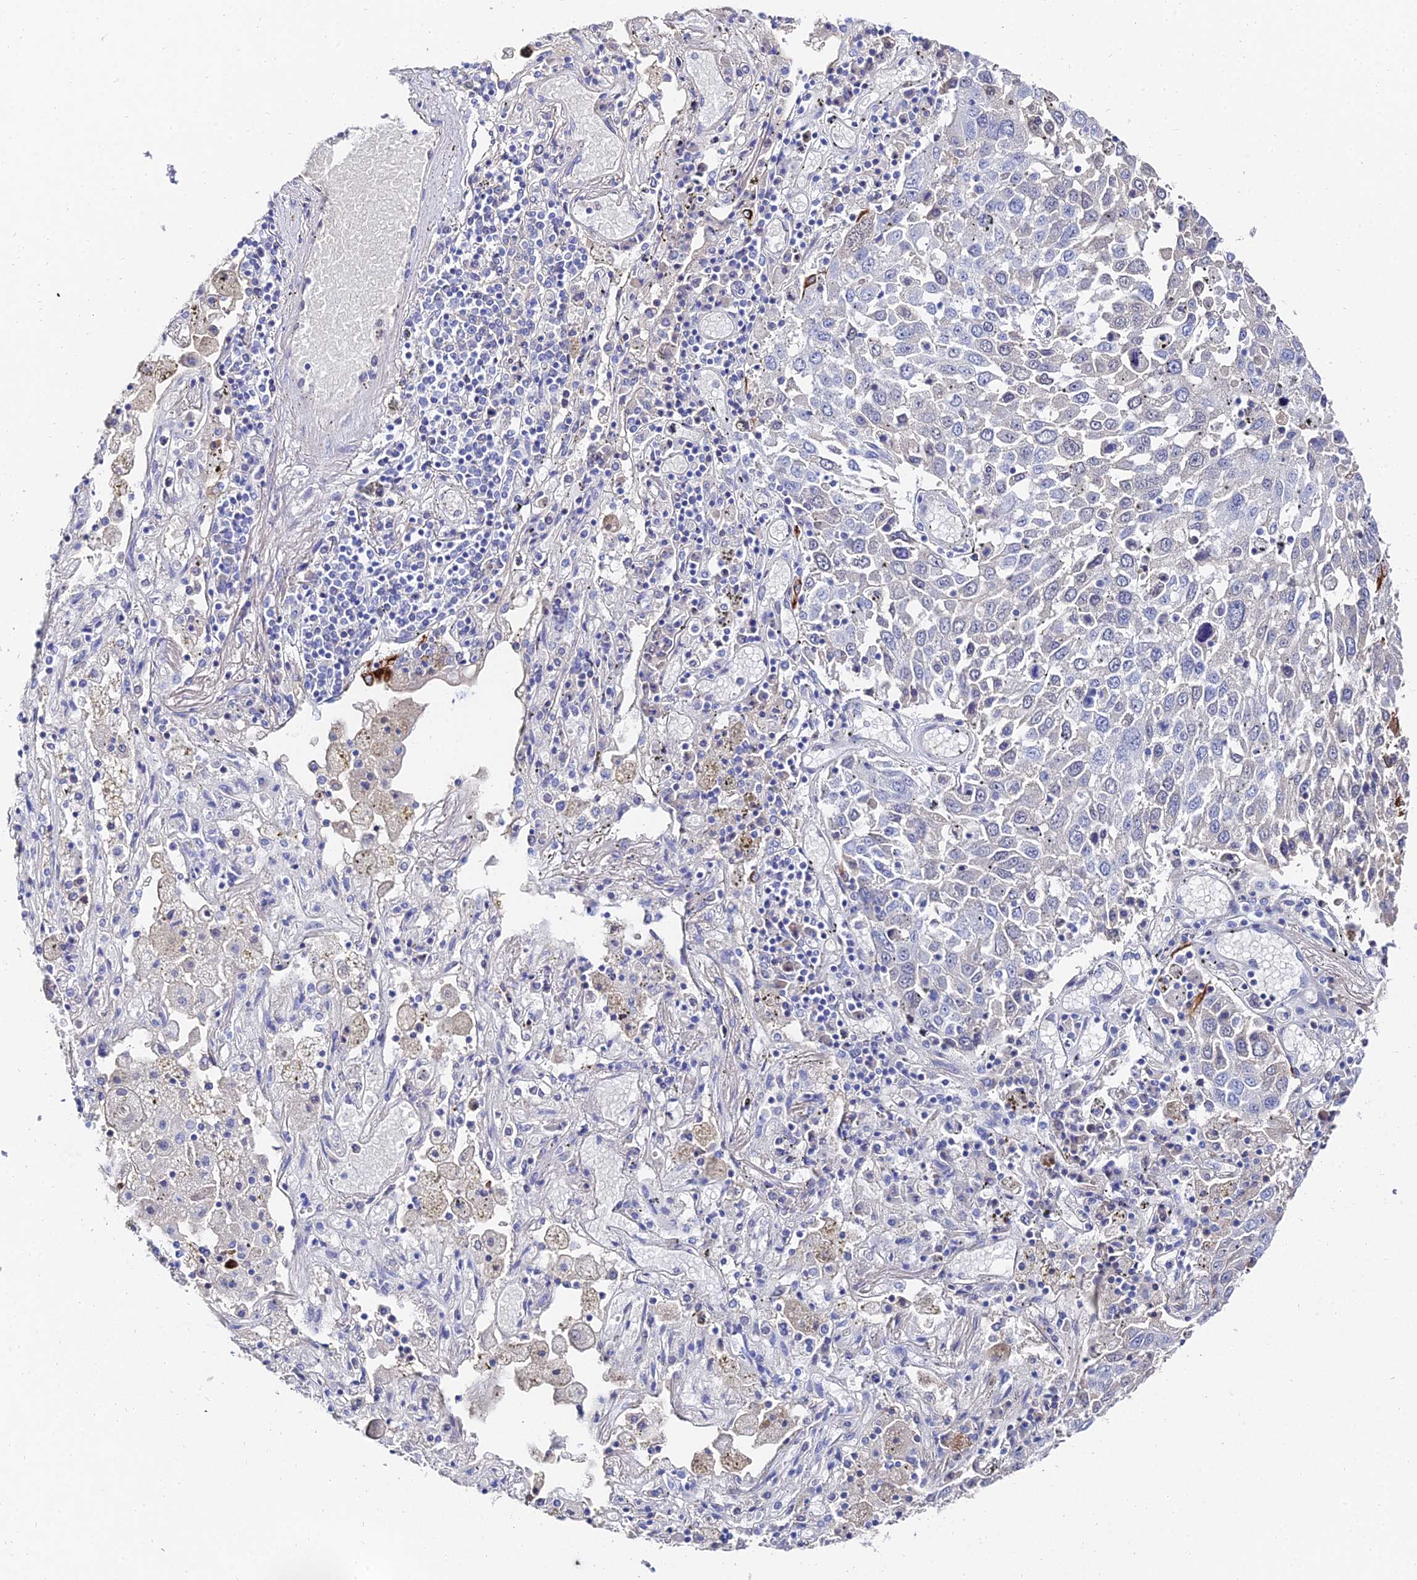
{"staining": {"intensity": "negative", "quantity": "none", "location": "none"}, "tissue": "lung cancer", "cell_type": "Tumor cells", "image_type": "cancer", "snomed": [{"axis": "morphology", "description": "Squamous cell carcinoma, NOS"}, {"axis": "topography", "description": "Lung"}], "caption": "This micrograph is of lung cancer stained with IHC to label a protein in brown with the nuclei are counter-stained blue. There is no positivity in tumor cells.", "gene": "KRT17", "patient": {"sex": "male", "age": 65}}